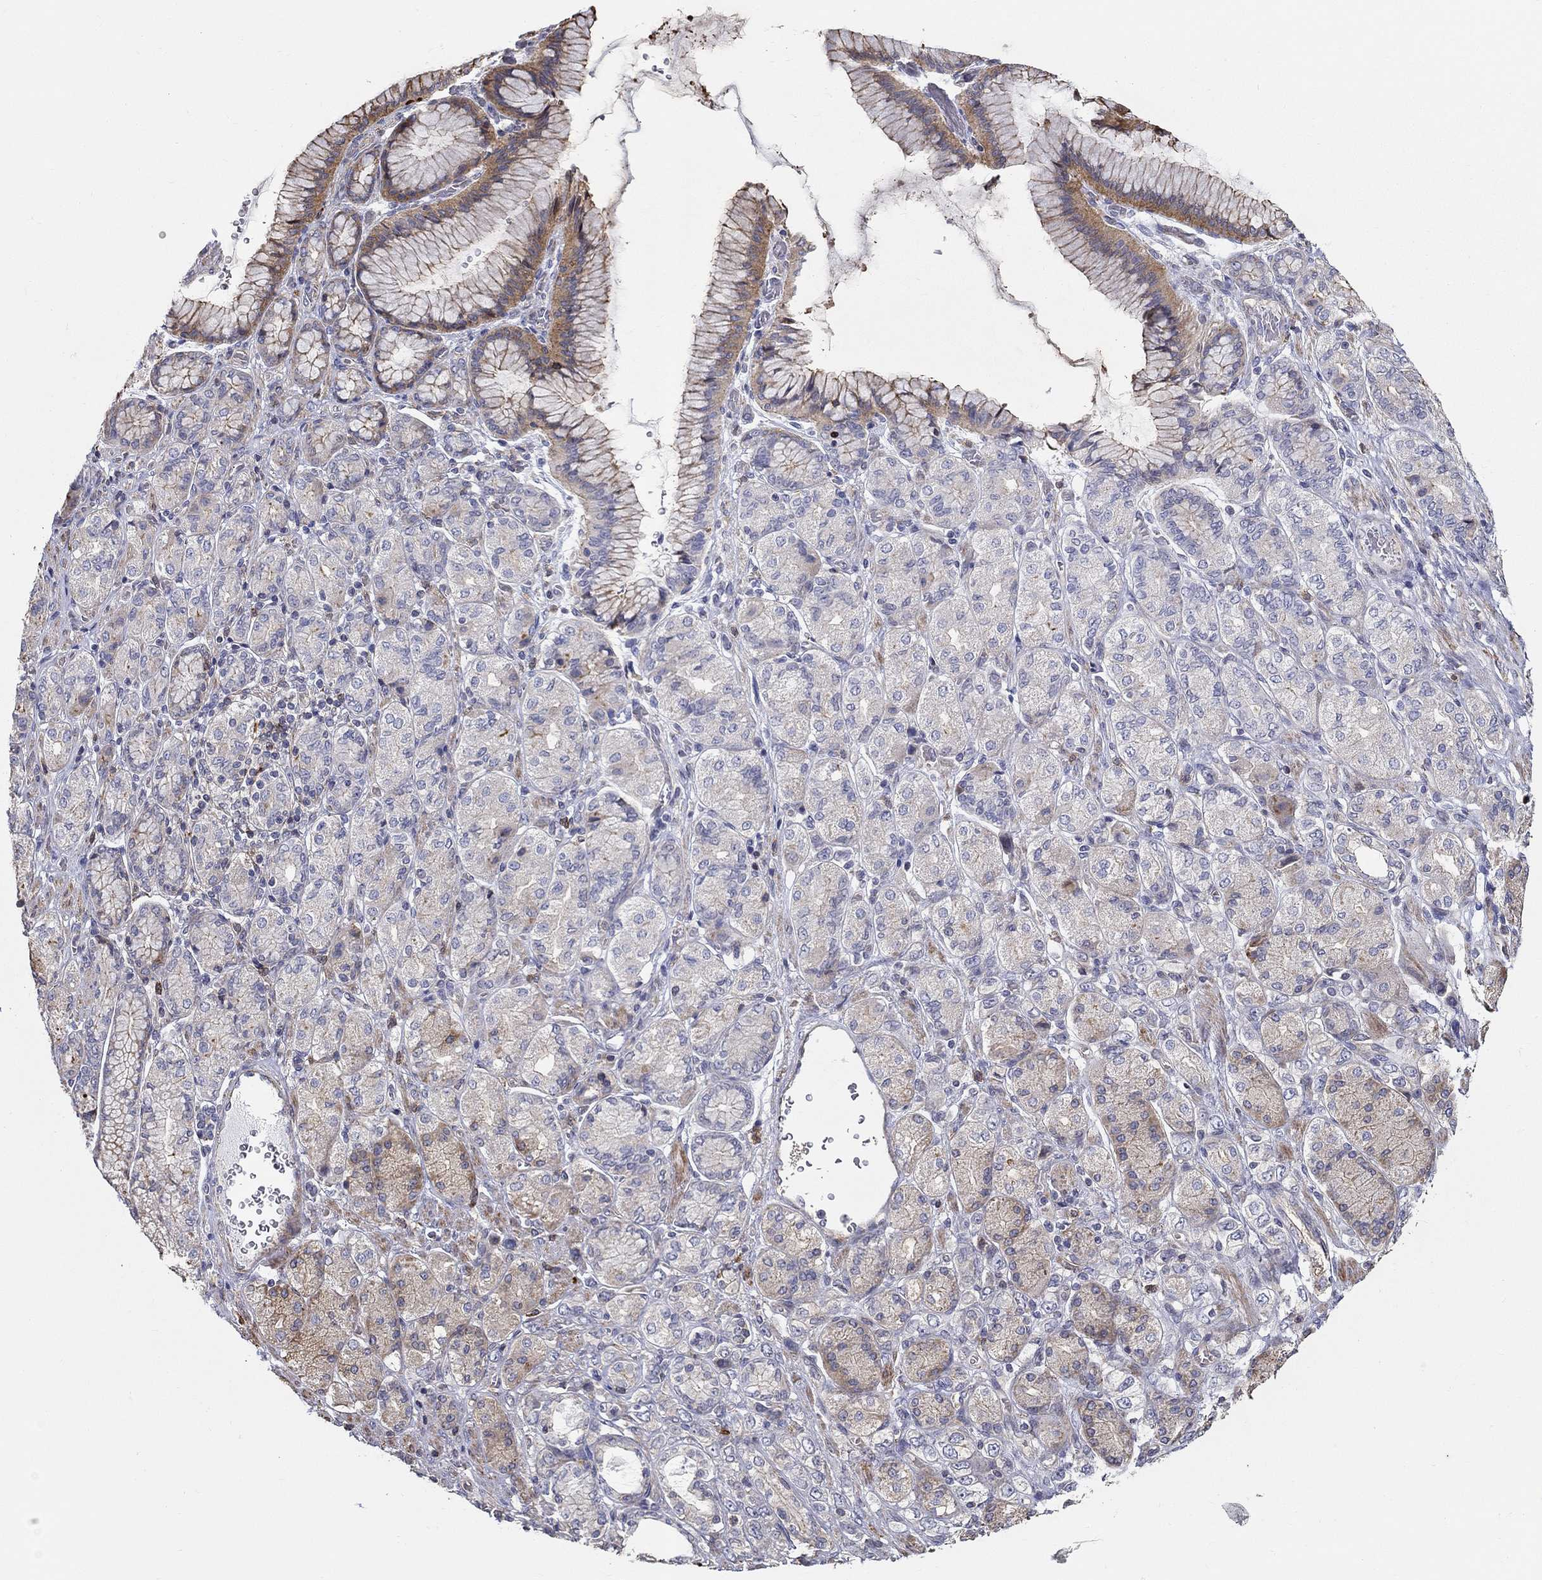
{"staining": {"intensity": "moderate", "quantity": "<25%", "location": "cytoplasmic/membranous"}, "tissue": "stomach cancer", "cell_type": "Tumor cells", "image_type": "cancer", "snomed": [{"axis": "morphology", "description": "Normal tissue, NOS"}, {"axis": "morphology", "description": "Adenocarcinoma, NOS"}, {"axis": "morphology", "description": "Adenocarcinoma, High grade"}, {"axis": "topography", "description": "Stomach, upper"}, {"axis": "topography", "description": "Stomach"}], "caption": "Stomach cancer stained with a brown dye exhibits moderate cytoplasmic/membranous positive positivity in about <25% of tumor cells.", "gene": "NPHP1", "patient": {"sex": "female", "age": 65}}